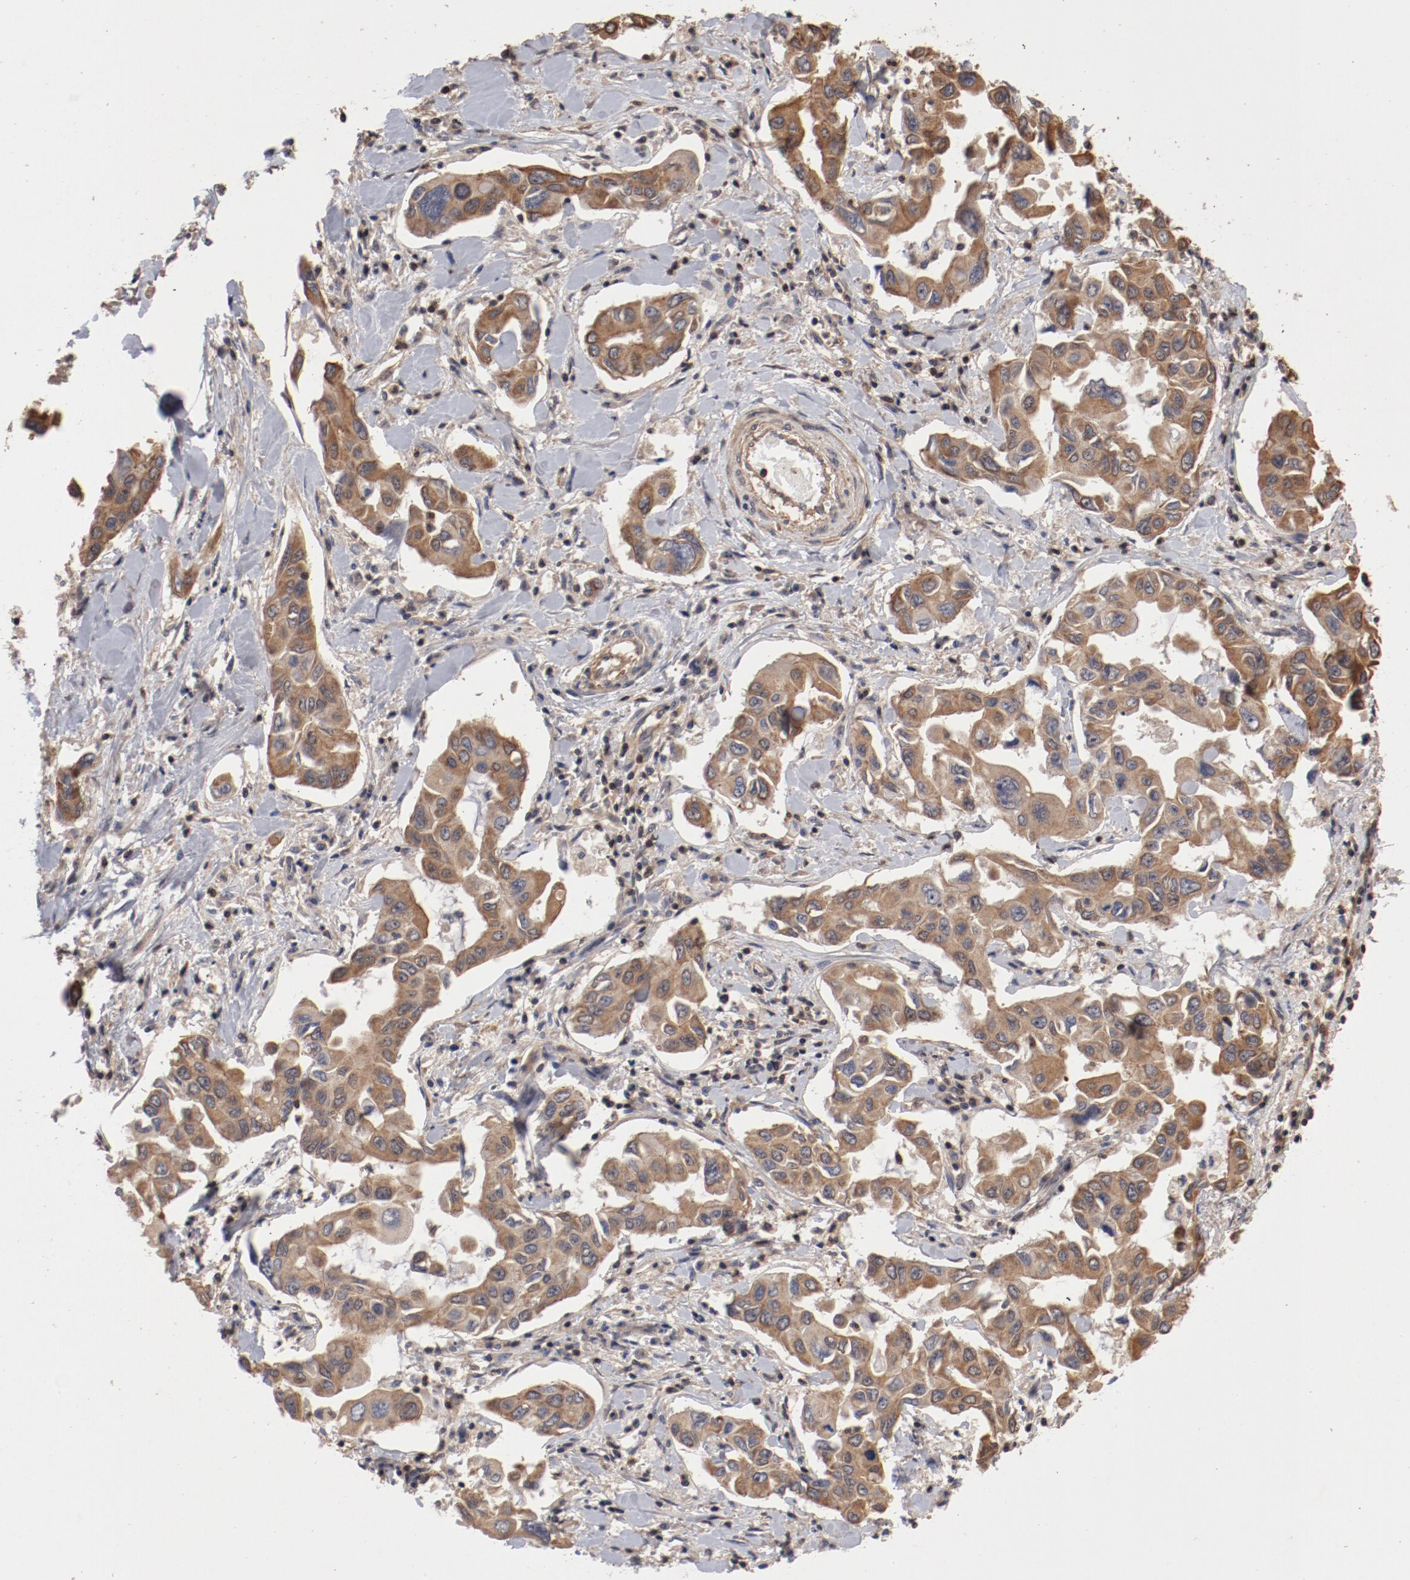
{"staining": {"intensity": "moderate", "quantity": ">75%", "location": "cytoplasmic/membranous"}, "tissue": "lung cancer", "cell_type": "Tumor cells", "image_type": "cancer", "snomed": [{"axis": "morphology", "description": "Adenocarcinoma, NOS"}, {"axis": "topography", "description": "Lymph node"}, {"axis": "topography", "description": "Lung"}], "caption": "Lung cancer (adenocarcinoma) stained with a brown dye shows moderate cytoplasmic/membranous positive staining in about >75% of tumor cells.", "gene": "GUF1", "patient": {"sex": "male", "age": 64}}